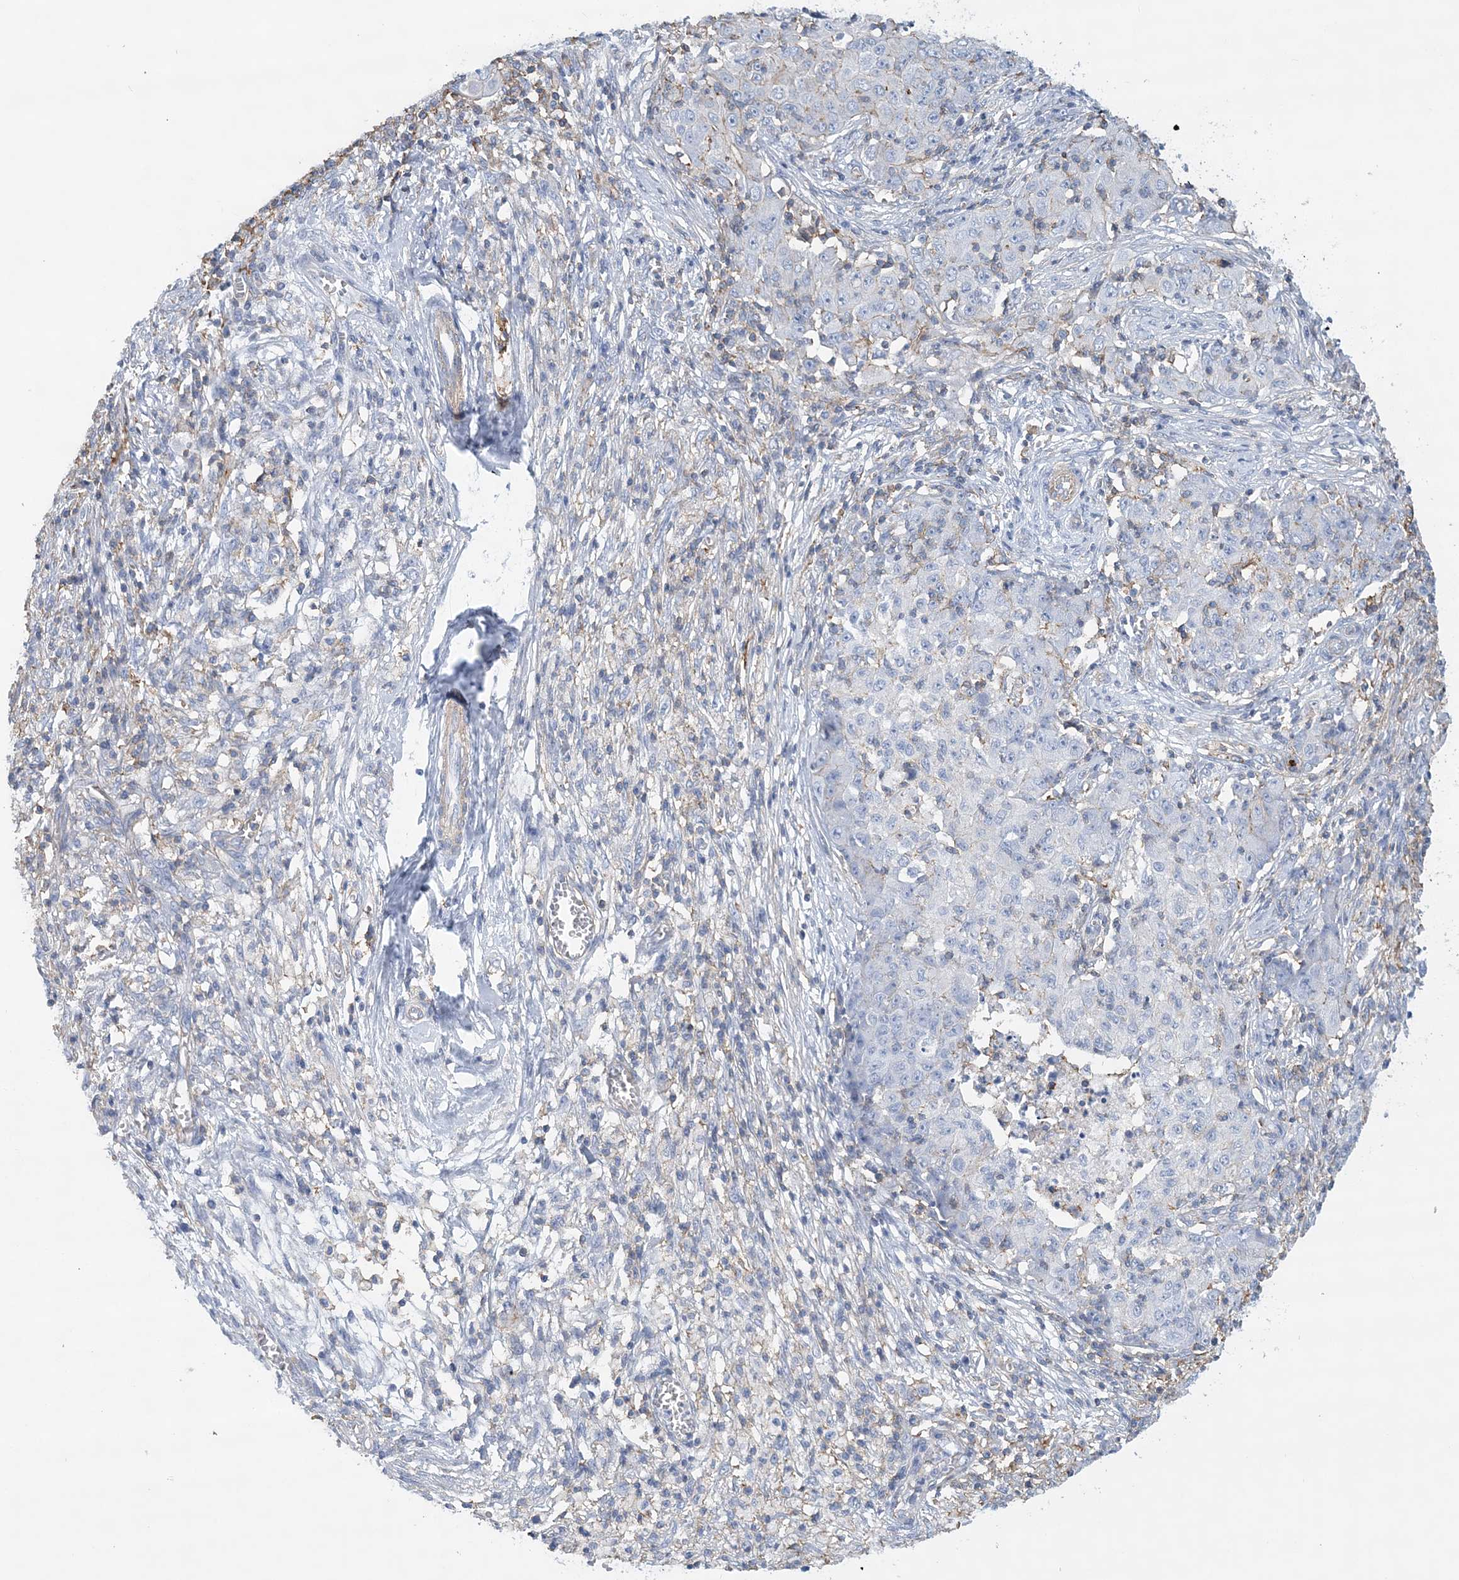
{"staining": {"intensity": "negative", "quantity": "none", "location": "none"}, "tissue": "ovarian cancer", "cell_type": "Tumor cells", "image_type": "cancer", "snomed": [{"axis": "morphology", "description": "Carcinoma, endometroid"}, {"axis": "topography", "description": "Ovary"}], "caption": "The histopathology image demonstrates no significant staining in tumor cells of ovarian cancer.", "gene": "C11orf21", "patient": {"sex": "female", "age": 42}}